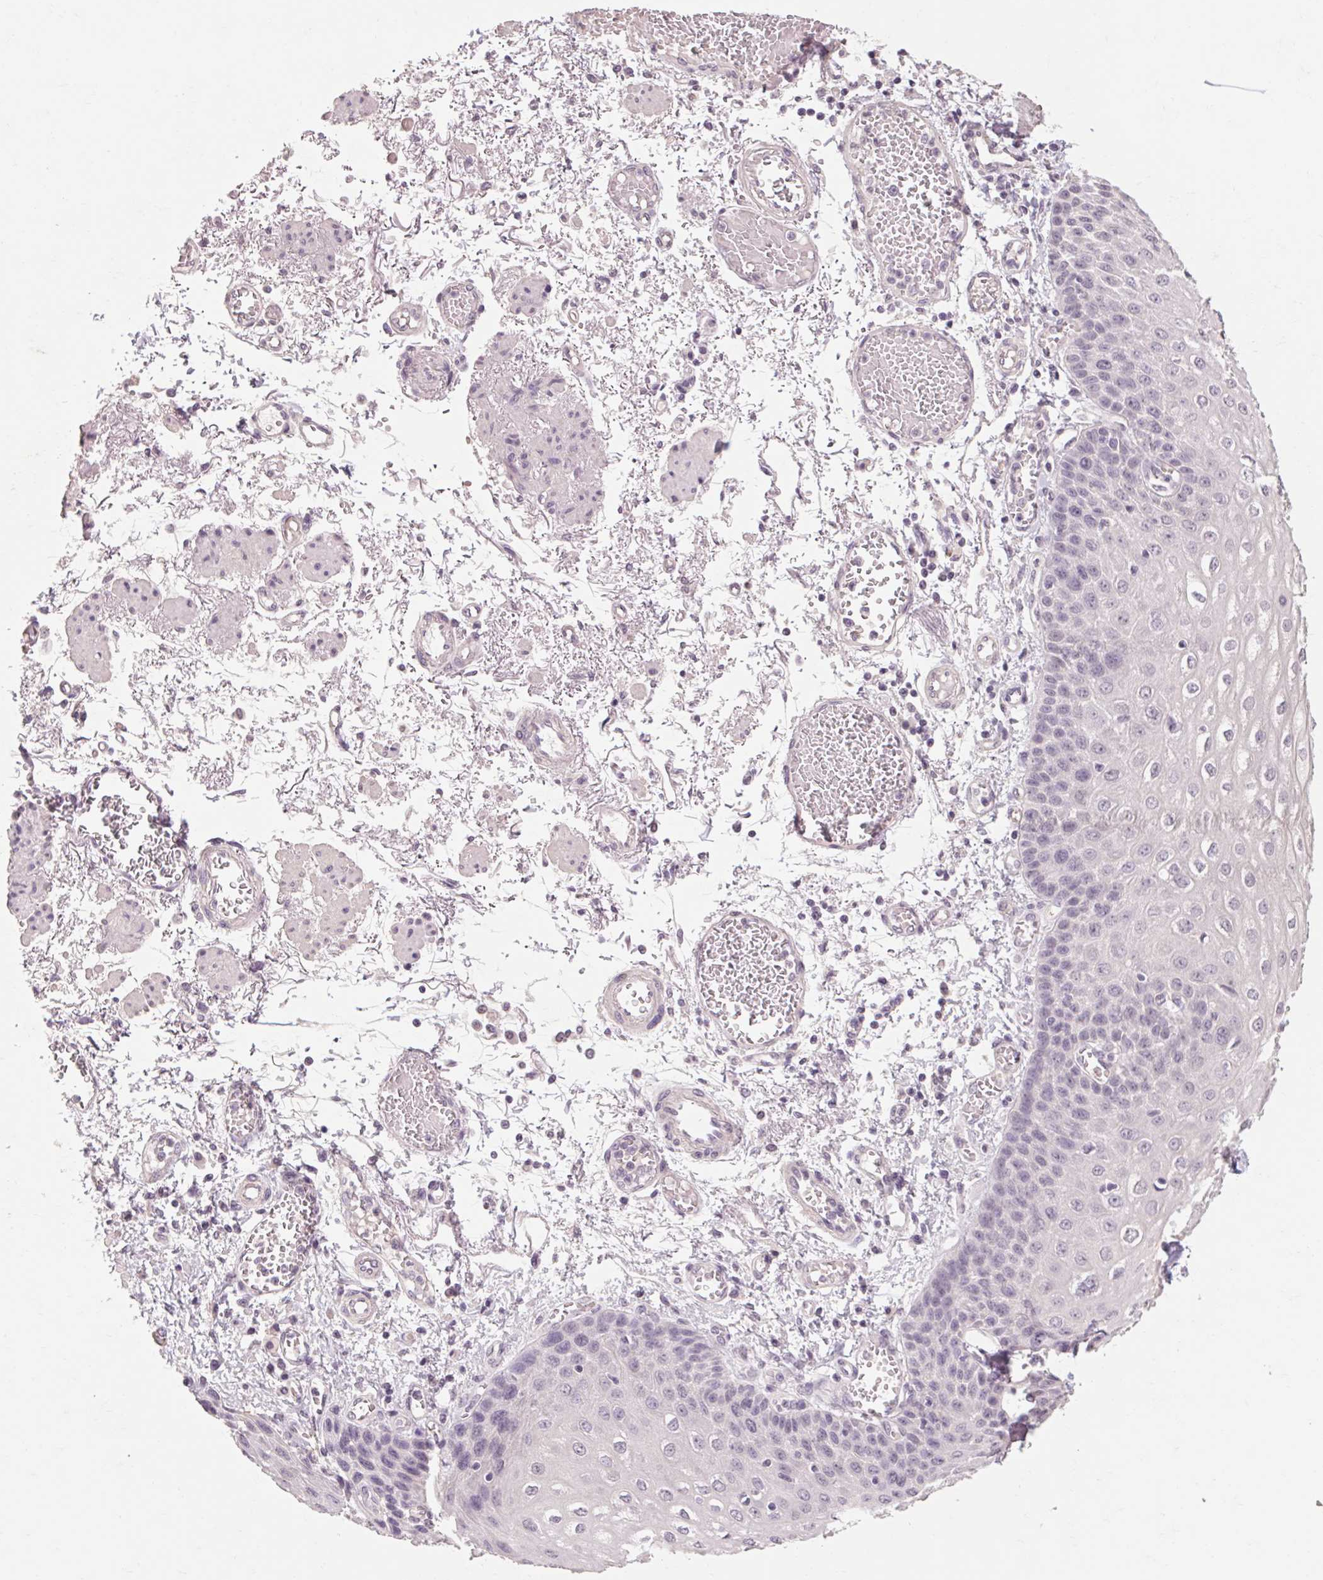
{"staining": {"intensity": "negative", "quantity": "none", "location": "none"}, "tissue": "esophagus", "cell_type": "Squamous epithelial cells", "image_type": "normal", "snomed": [{"axis": "morphology", "description": "Normal tissue, NOS"}, {"axis": "morphology", "description": "Adenocarcinoma, NOS"}, {"axis": "topography", "description": "Esophagus"}], "caption": "Immunohistochemistry of normal esophagus demonstrates no expression in squamous epithelial cells.", "gene": "POMC", "patient": {"sex": "male", "age": 81}}